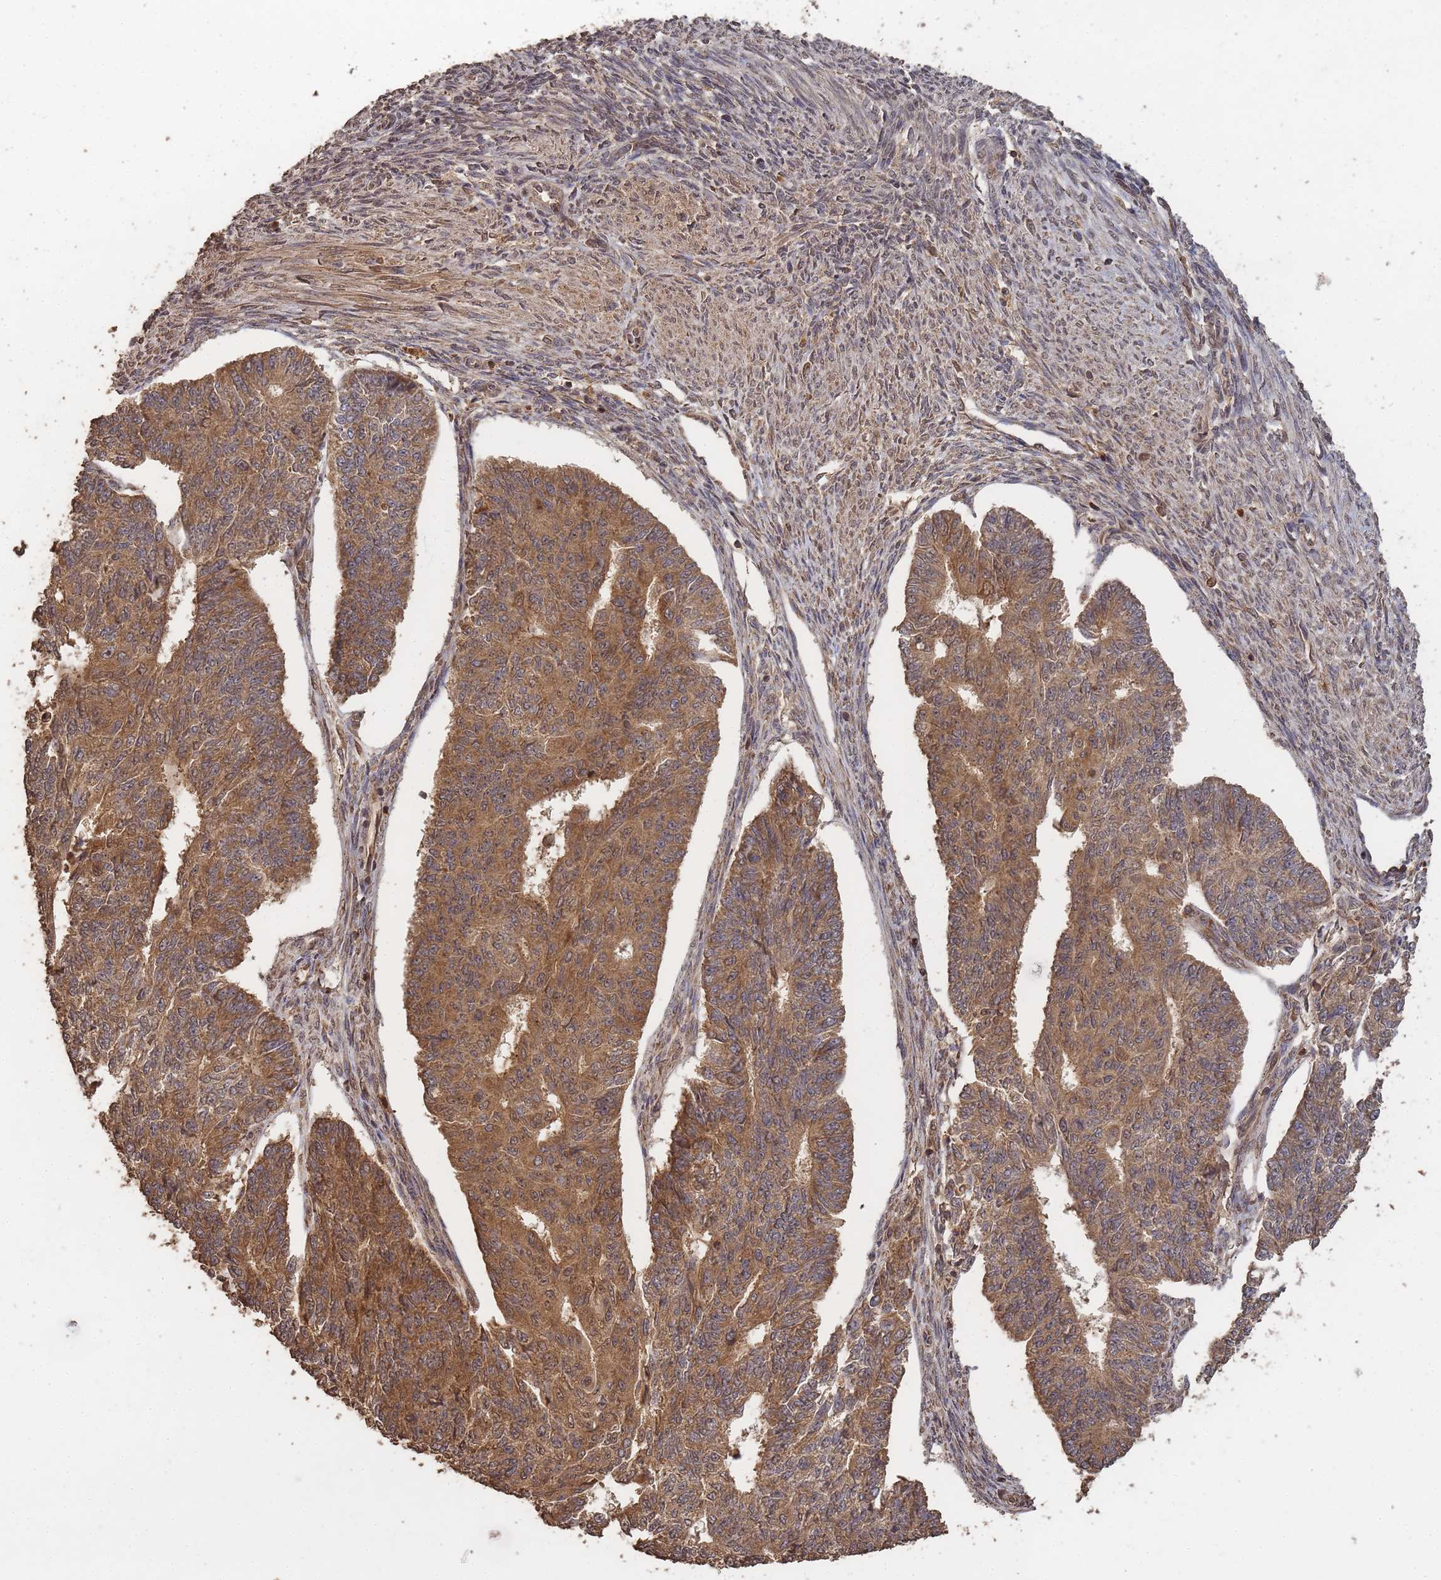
{"staining": {"intensity": "moderate", "quantity": ">75%", "location": "cytoplasmic/membranous,nuclear"}, "tissue": "endometrial cancer", "cell_type": "Tumor cells", "image_type": "cancer", "snomed": [{"axis": "morphology", "description": "Adenocarcinoma, NOS"}, {"axis": "topography", "description": "Endometrium"}], "caption": "Endometrial adenocarcinoma was stained to show a protein in brown. There is medium levels of moderate cytoplasmic/membranous and nuclear positivity in about >75% of tumor cells.", "gene": "ALKBH1", "patient": {"sex": "female", "age": 32}}